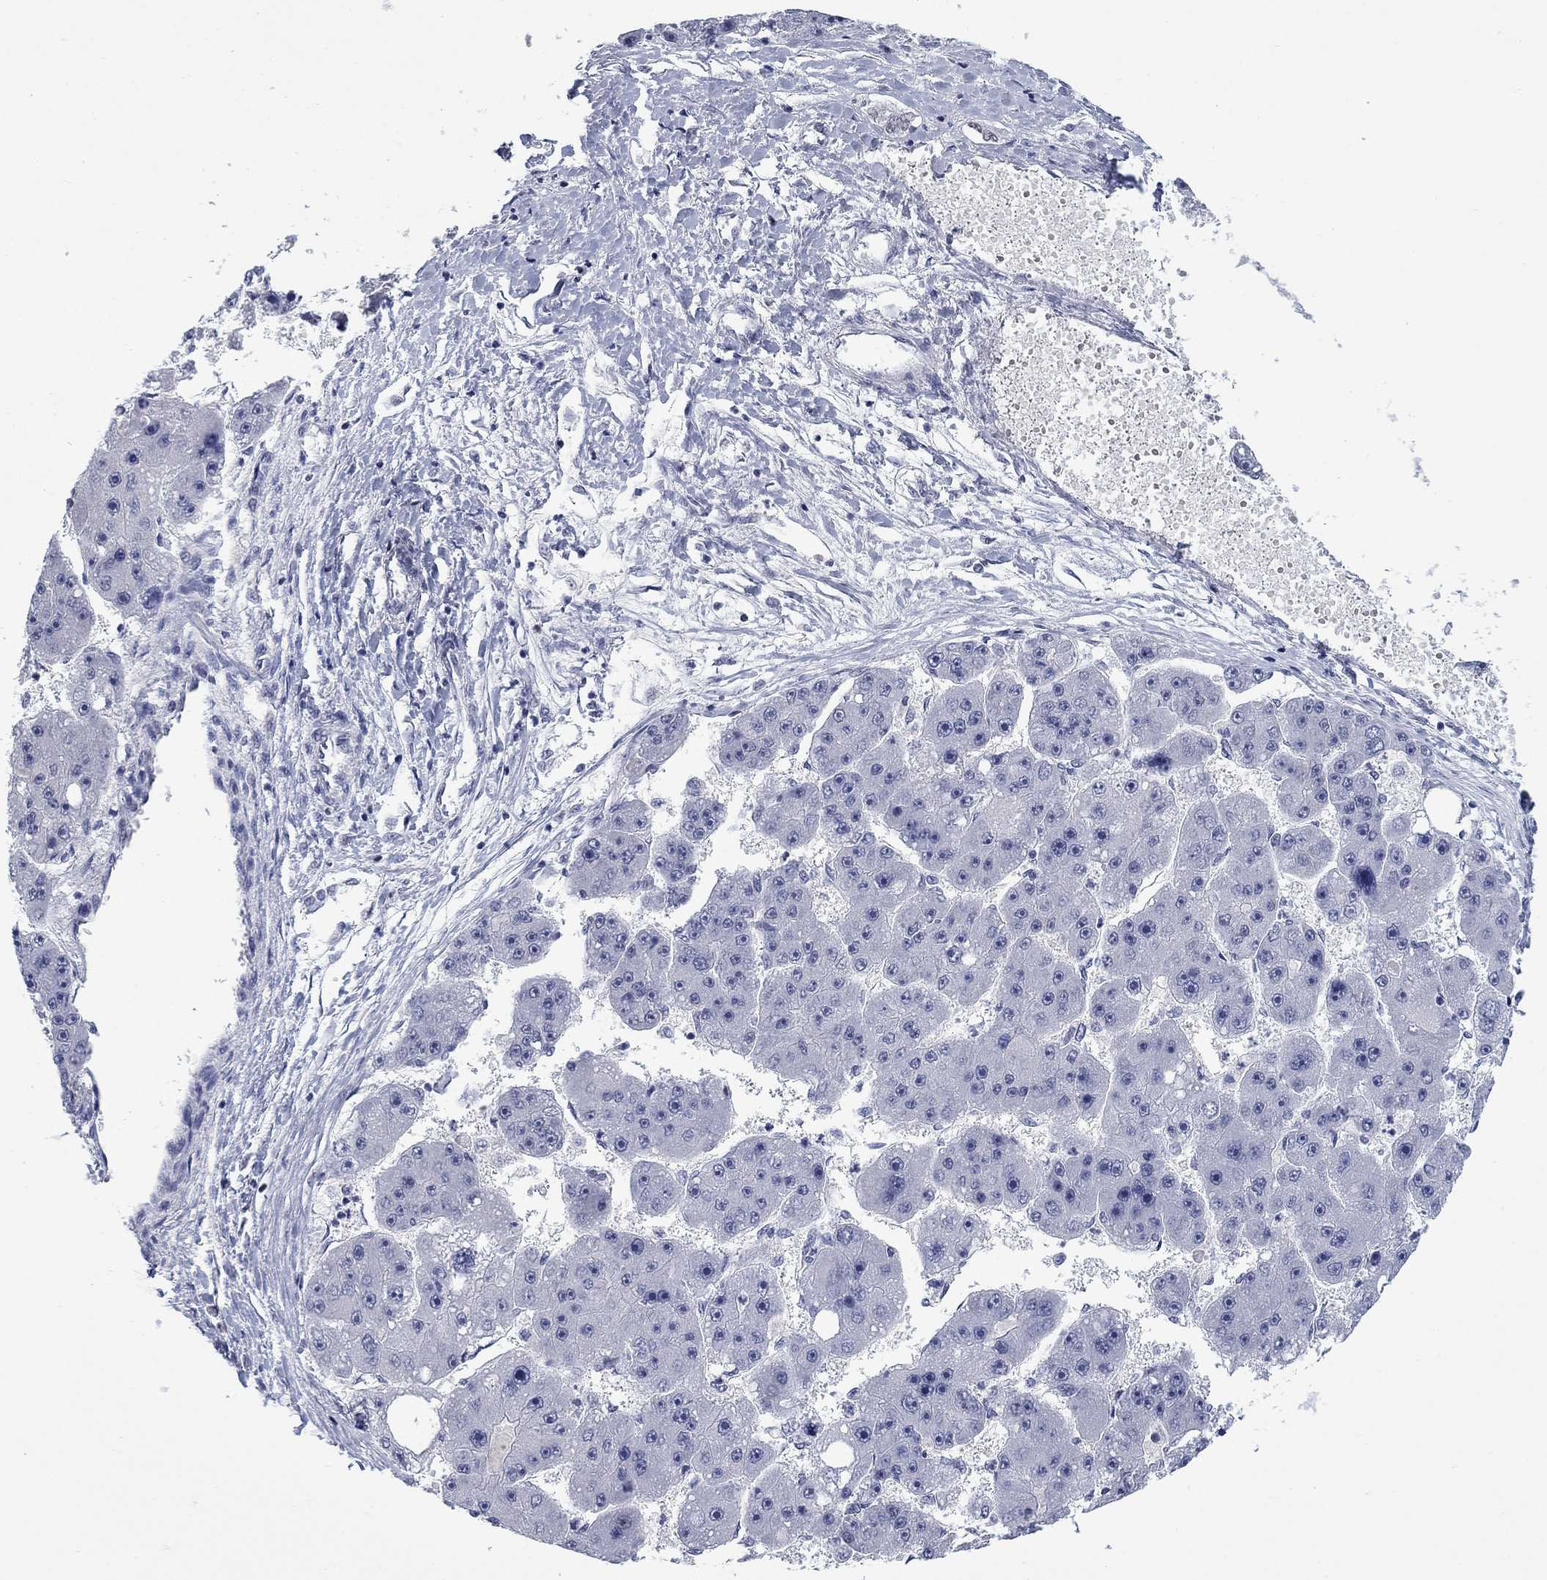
{"staining": {"intensity": "negative", "quantity": "none", "location": "none"}, "tissue": "liver cancer", "cell_type": "Tumor cells", "image_type": "cancer", "snomed": [{"axis": "morphology", "description": "Carcinoma, Hepatocellular, NOS"}, {"axis": "topography", "description": "Liver"}], "caption": "This is an immunohistochemistry photomicrograph of liver cancer. There is no positivity in tumor cells.", "gene": "NPAS3", "patient": {"sex": "female", "age": 61}}